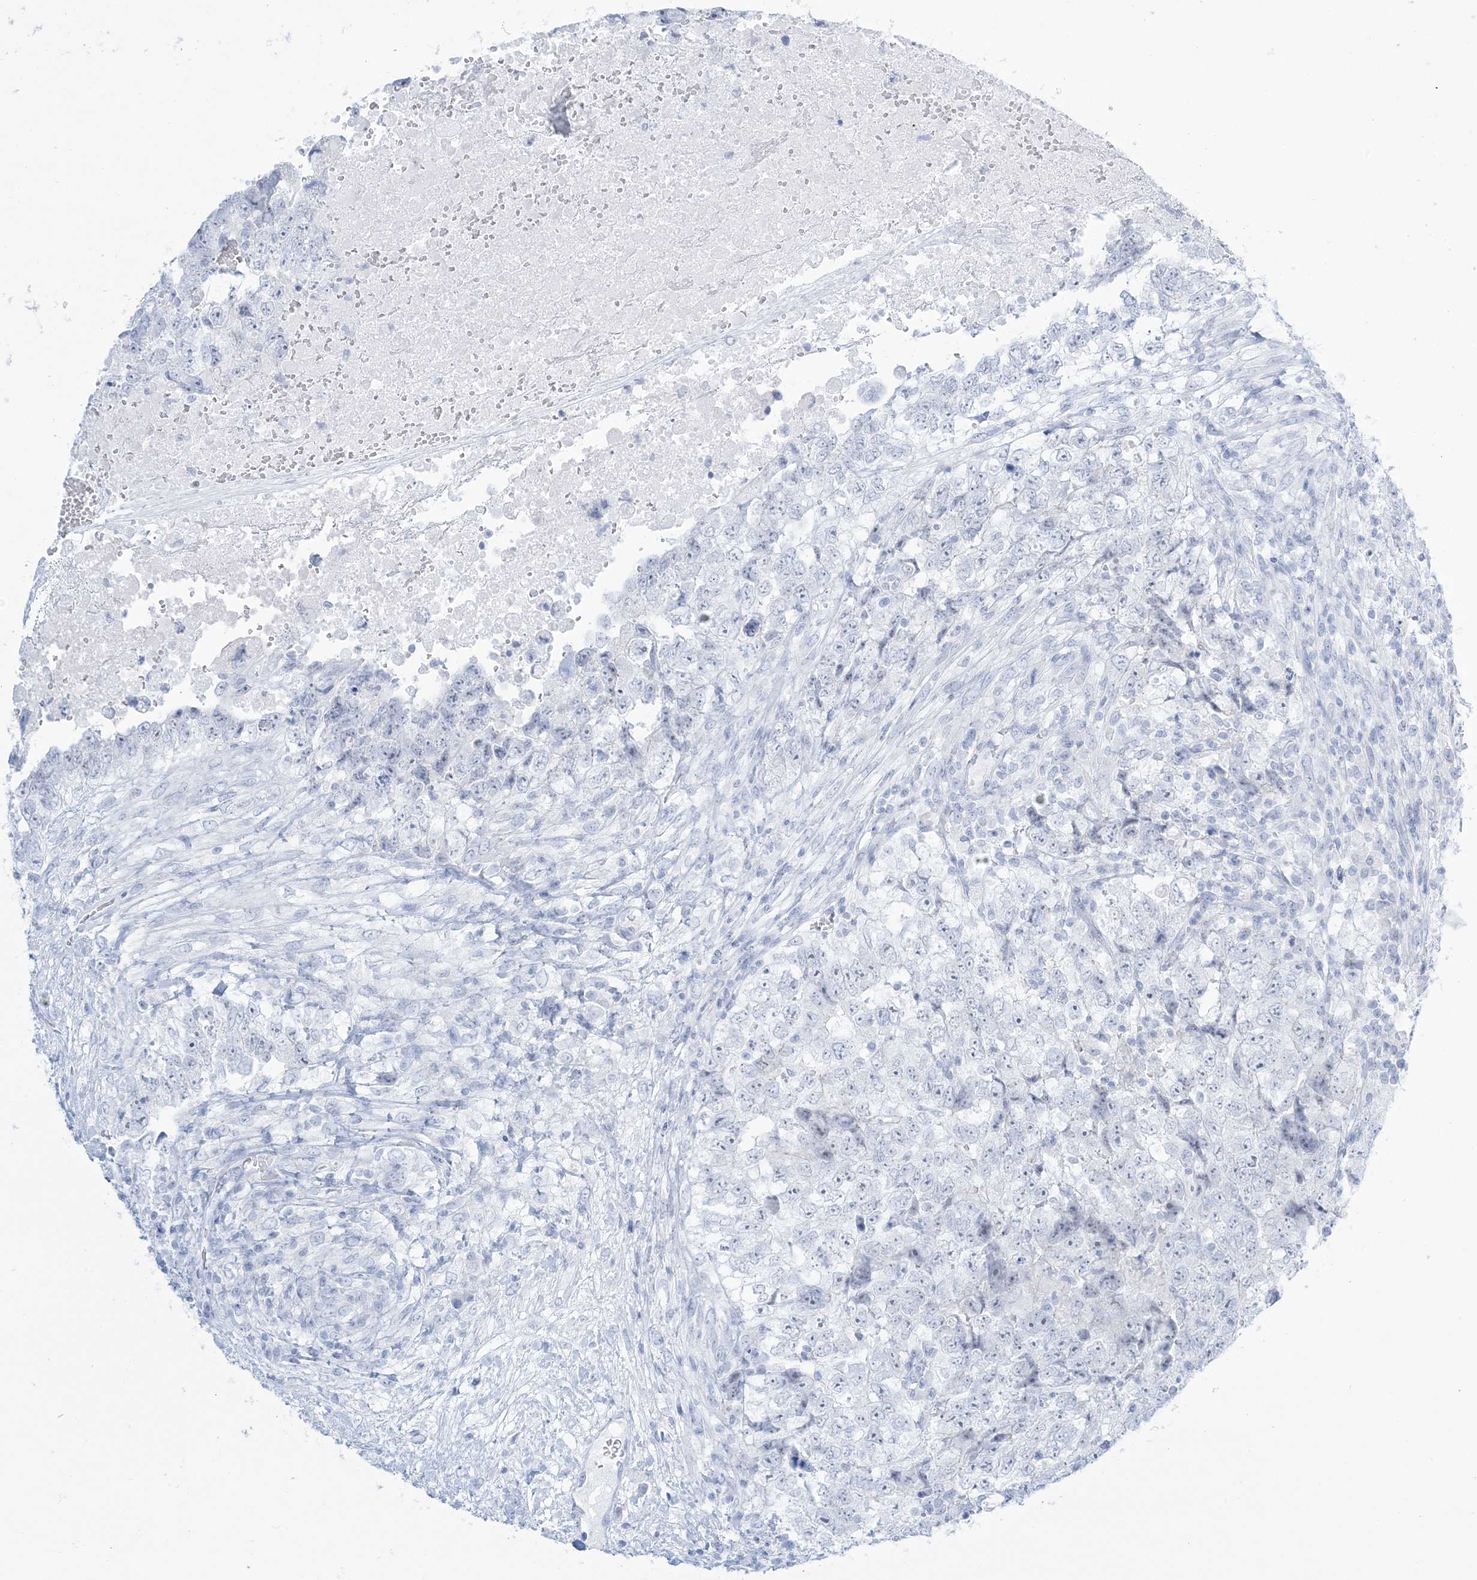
{"staining": {"intensity": "negative", "quantity": "none", "location": "none"}, "tissue": "testis cancer", "cell_type": "Tumor cells", "image_type": "cancer", "snomed": [{"axis": "morphology", "description": "Carcinoma, Embryonal, NOS"}, {"axis": "topography", "description": "Testis"}], "caption": "This histopathology image is of testis cancer stained with immunohistochemistry (IHC) to label a protein in brown with the nuclei are counter-stained blue. There is no expression in tumor cells.", "gene": "AGXT", "patient": {"sex": "male", "age": 37}}